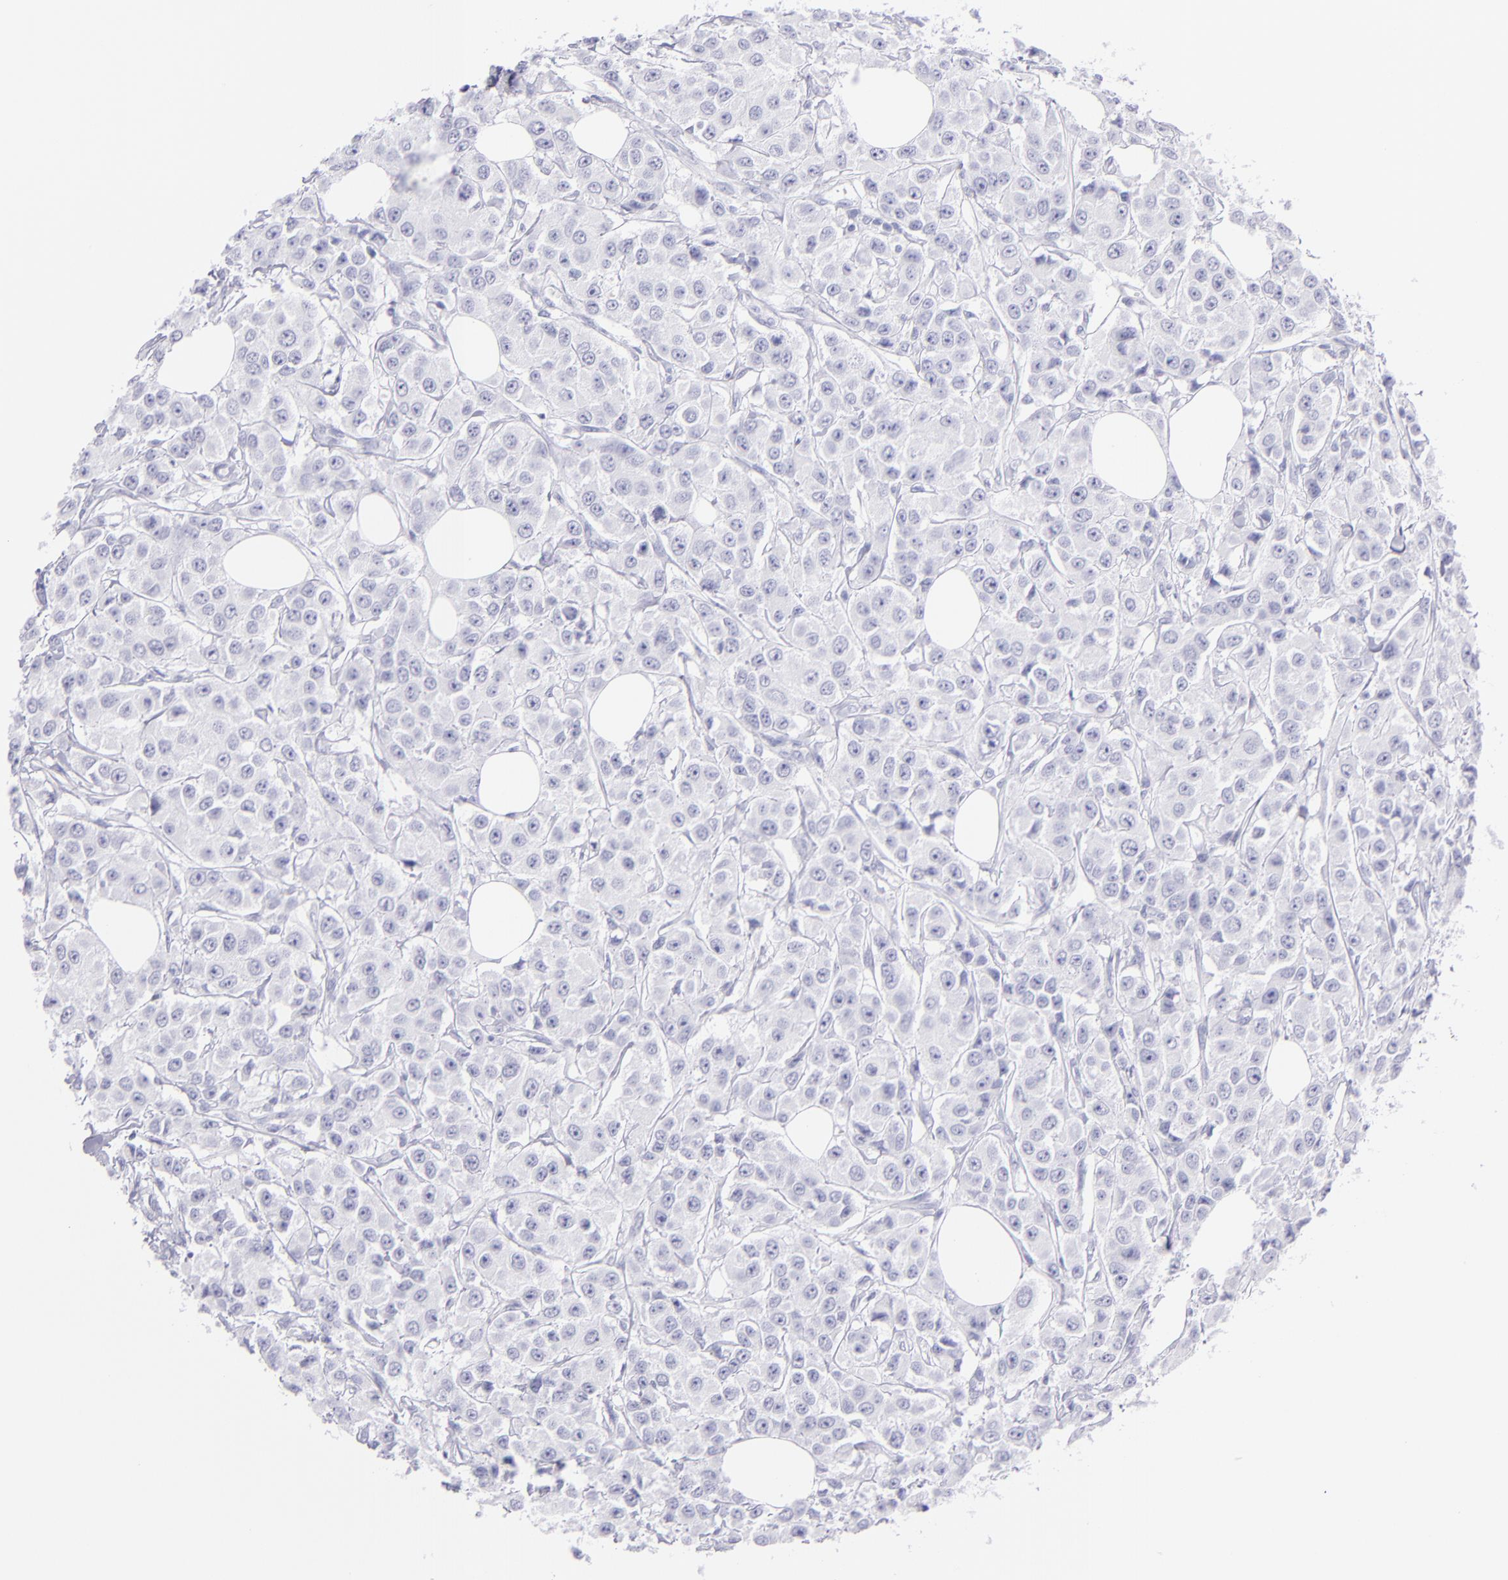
{"staining": {"intensity": "negative", "quantity": "none", "location": "none"}, "tissue": "breast cancer", "cell_type": "Tumor cells", "image_type": "cancer", "snomed": [{"axis": "morphology", "description": "Duct carcinoma"}, {"axis": "topography", "description": "Breast"}], "caption": "Immunohistochemistry micrograph of neoplastic tissue: breast cancer stained with DAB displays no significant protein staining in tumor cells.", "gene": "PRPH", "patient": {"sex": "female", "age": 58}}